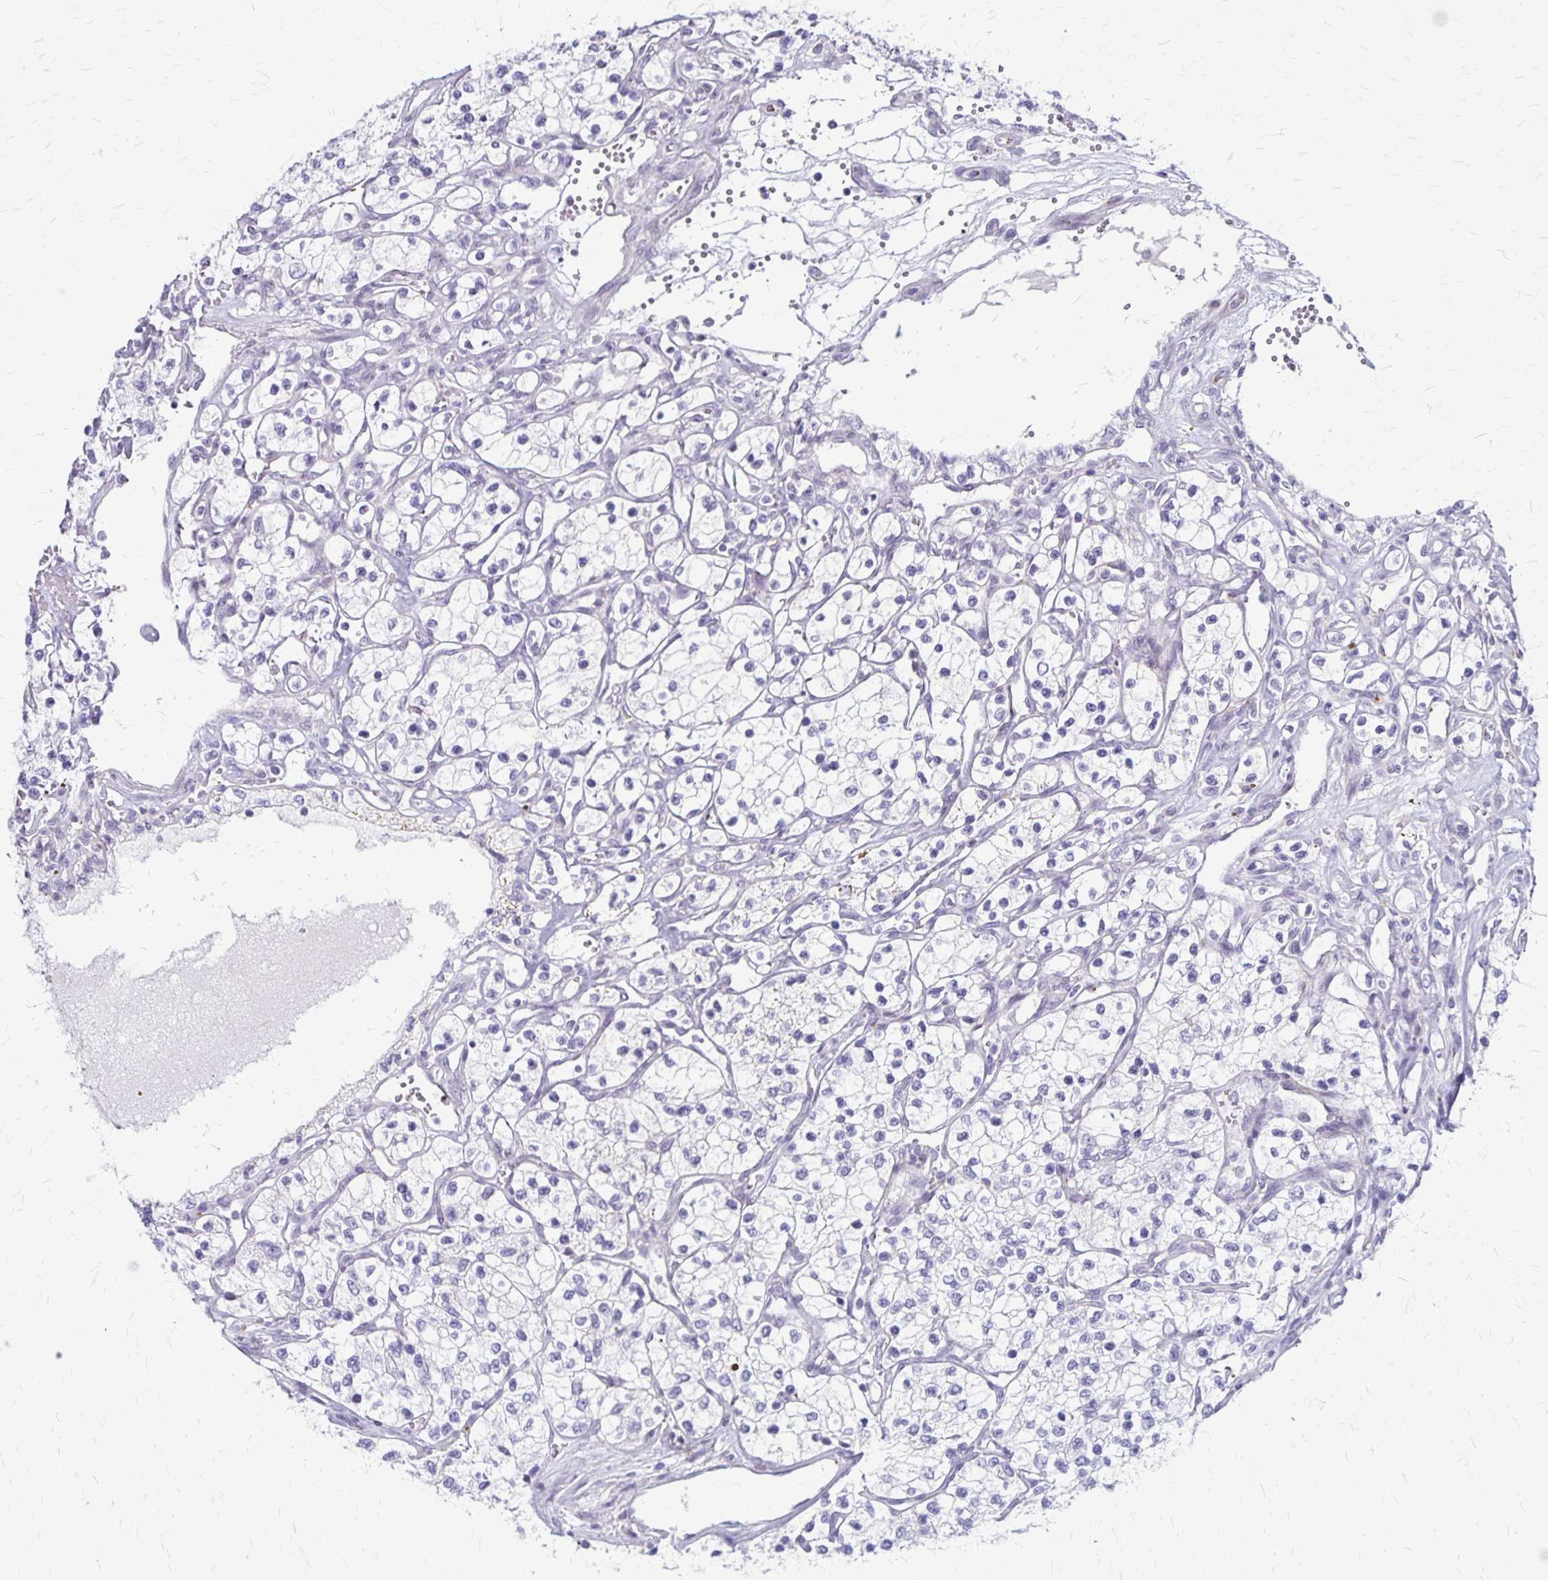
{"staining": {"intensity": "negative", "quantity": "none", "location": "none"}, "tissue": "renal cancer", "cell_type": "Tumor cells", "image_type": "cancer", "snomed": [{"axis": "morphology", "description": "Adenocarcinoma, NOS"}, {"axis": "topography", "description": "Kidney"}], "caption": "Renal cancer (adenocarcinoma) was stained to show a protein in brown. There is no significant positivity in tumor cells.", "gene": "GP9", "patient": {"sex": "female", "age": 69}}